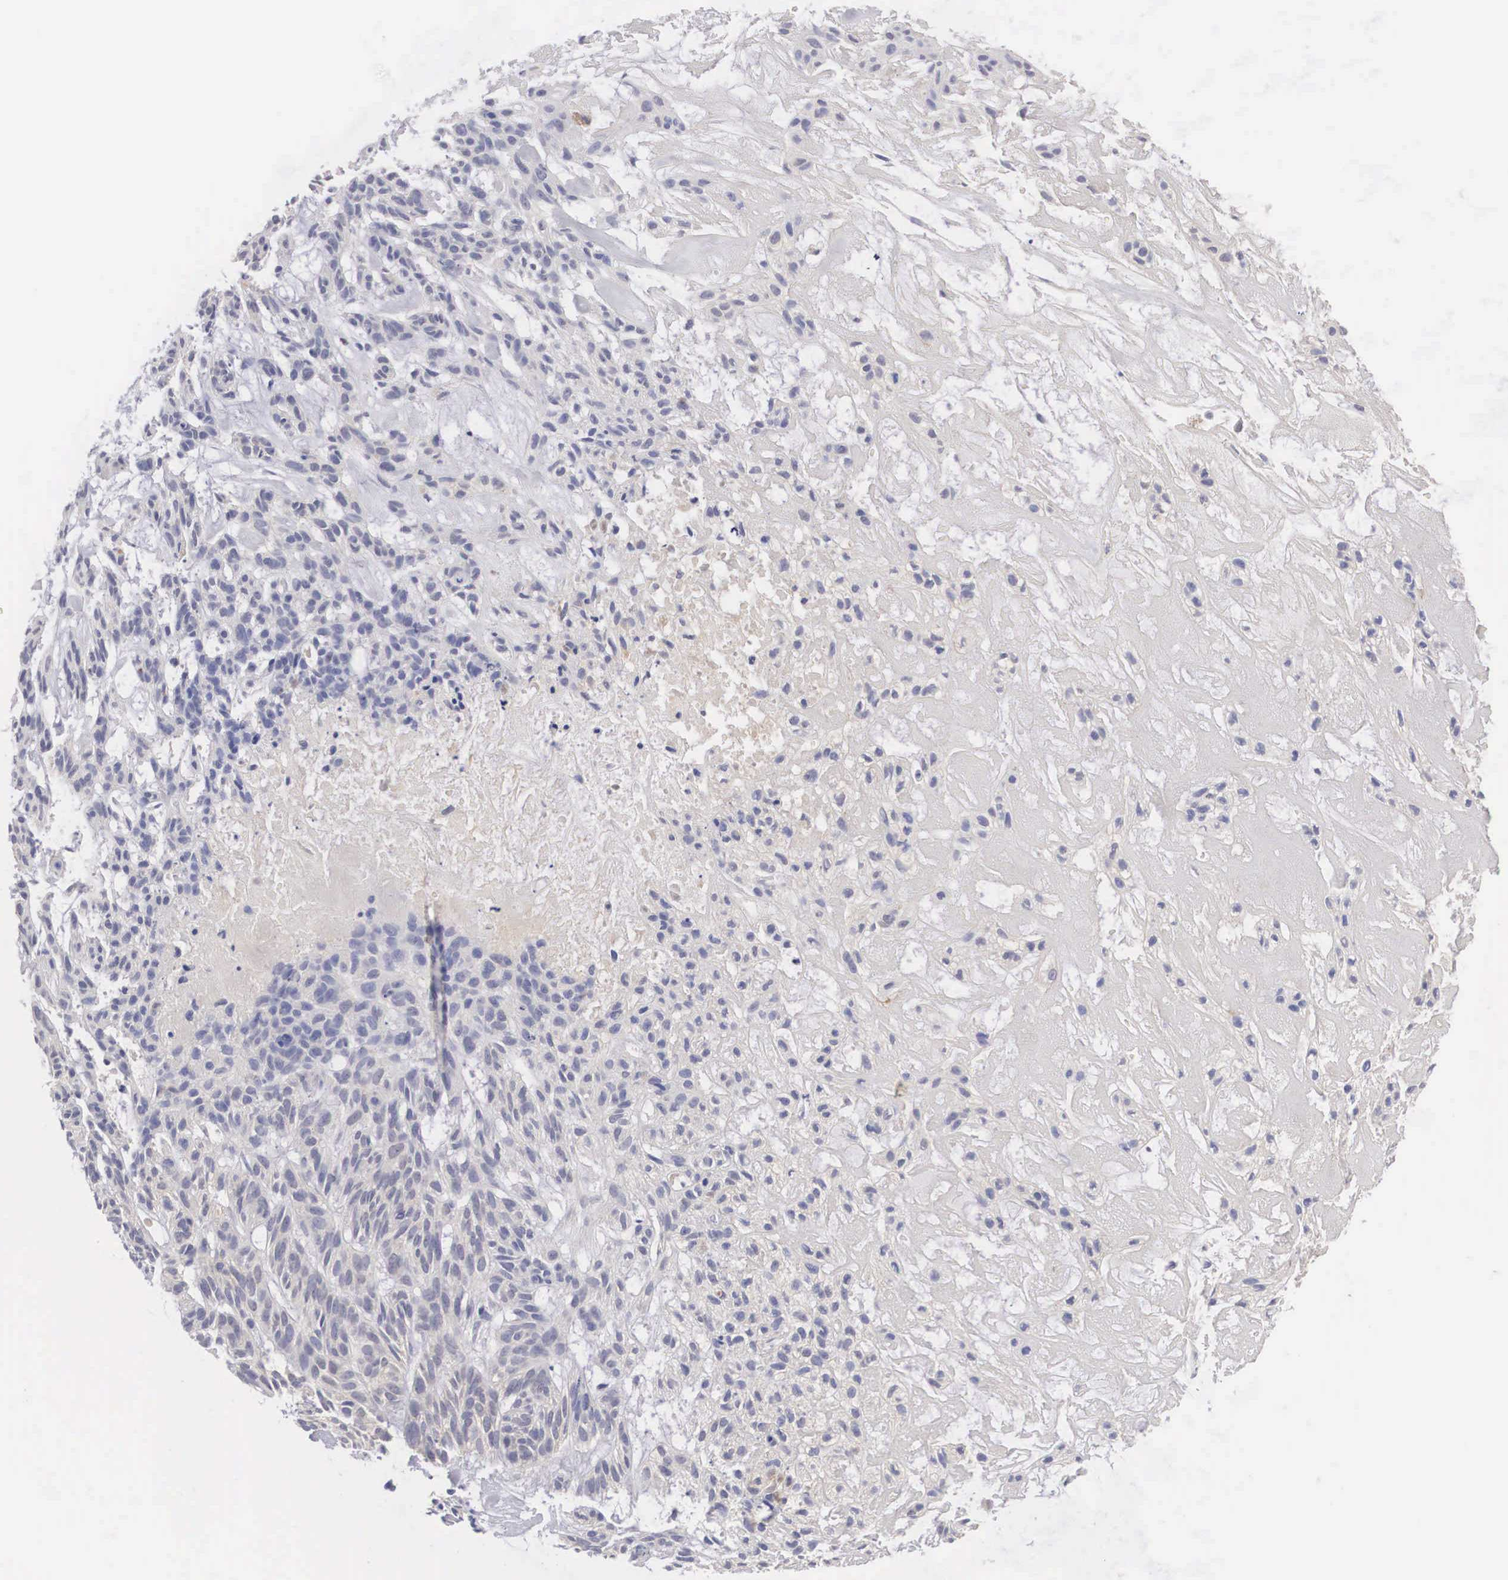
{"staining": {"intensity": "negative", "quantity": "none", "location": "none"}, "tissue": "skin cancer", "cell_type": "Tumor cells", "image_type": "cancer", "snomed": [{"axis": "morphology", "description": "Basal cell carcinoma"}, {"axis": "topography", "description": "Skin"}], "caption": "Immunohistochemical staining of skin basal cell carcinoma displays no significant staining in tumor cells.", "gene": "ABHD4", "patient": {"sex": "male", "age": 75}}